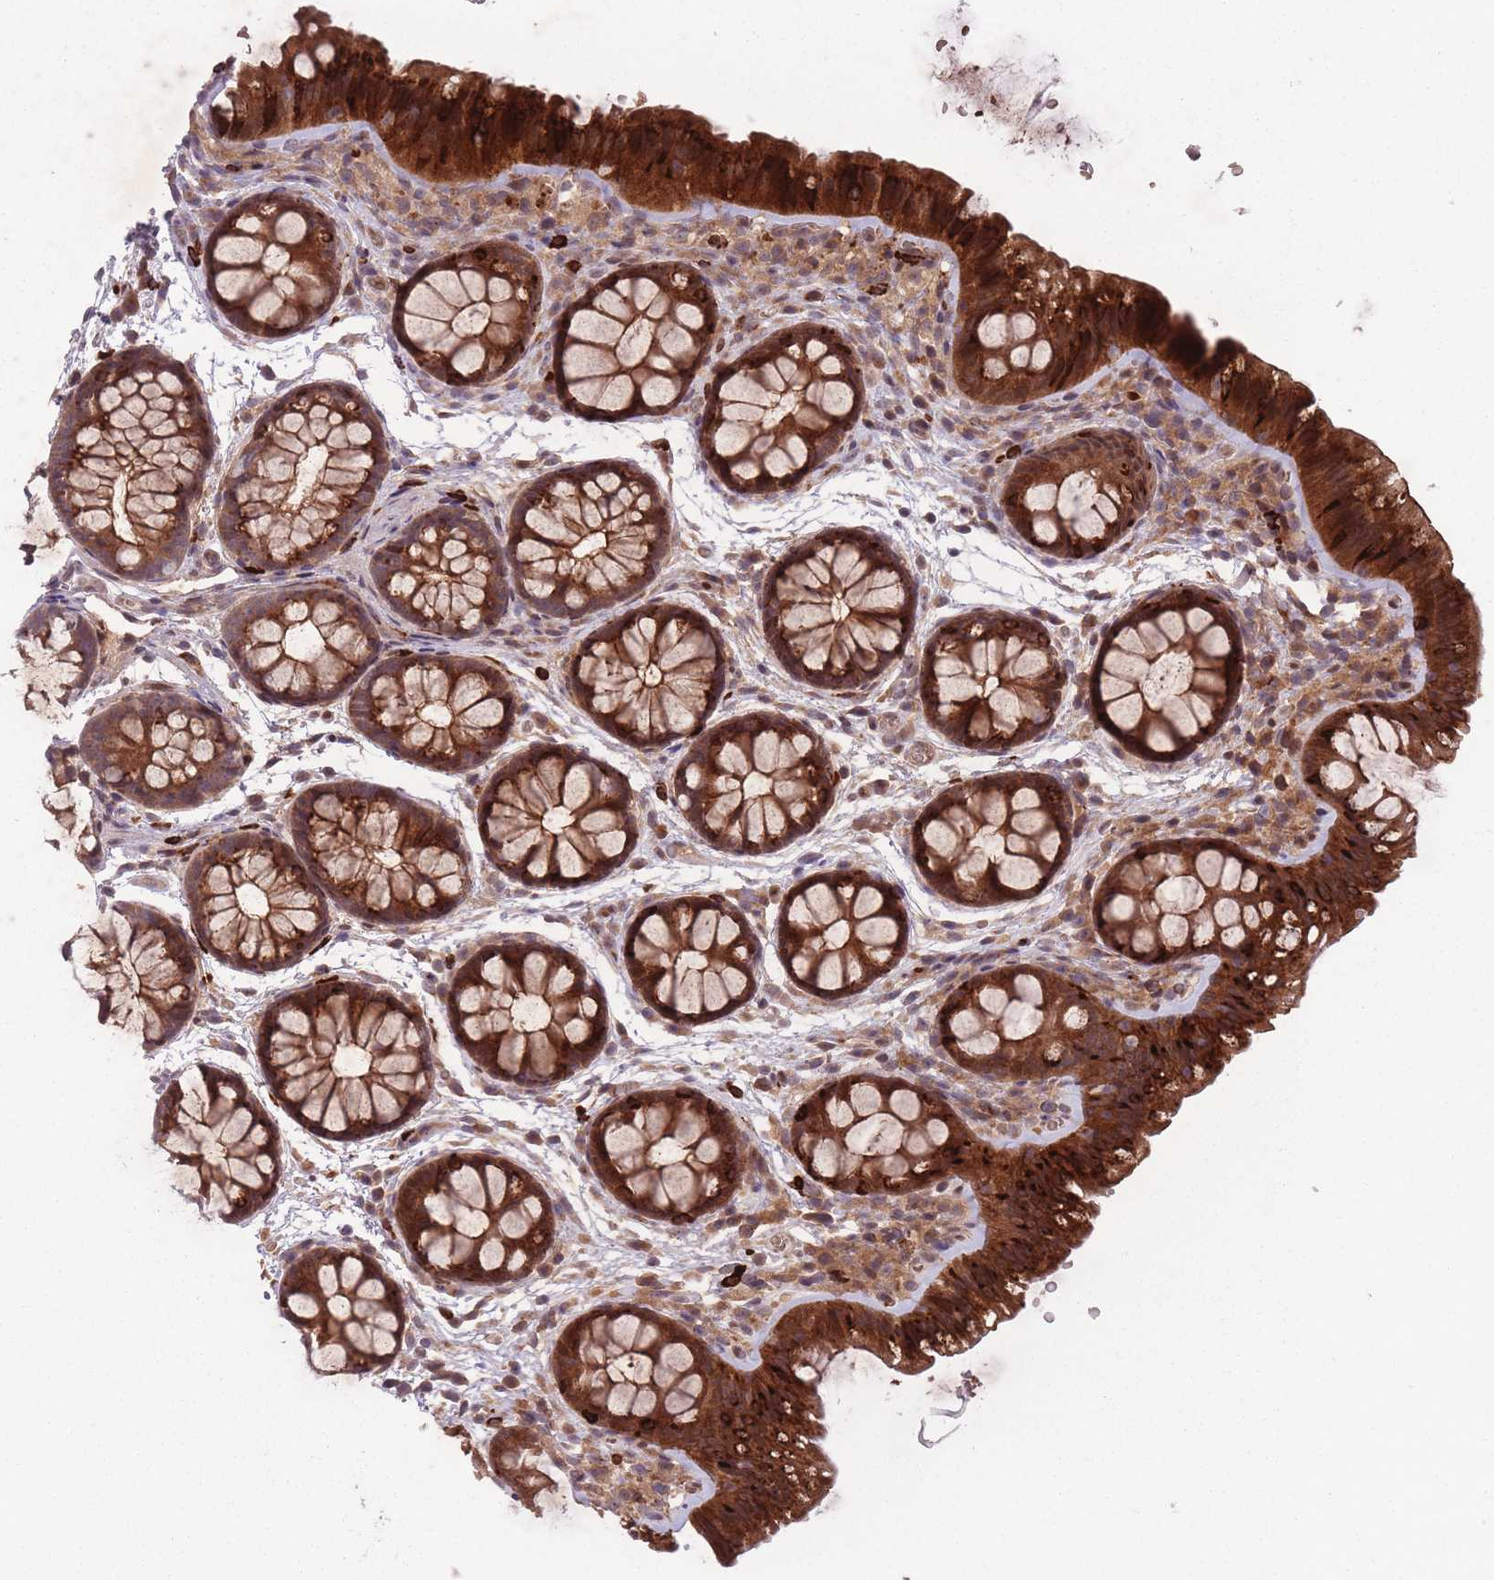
{"staining": {"intensity": "moderate", "quantity": ">75%", "location": "cytoplasmic/membranous"}, "tissue": "colon", "cell_type": "Endothelial cells", "image_type": "normal", "snomed": [{"axis": "morphology", "description": "Normal tissue, NOS"}, {"axis": "topography", "description": "Colon"}], "caption": "Immunohistochemistry histopathology image of unremarkable colon: colon stained using IHC displays medium levels of moderate protein expression localized specifically in the cytoplasmic/membranous of endothelial cells, appearing as a cytoplasmic/membranous brown color.", "gene": "SECTM1", "patient": {"sex": "male", "age": 46}}